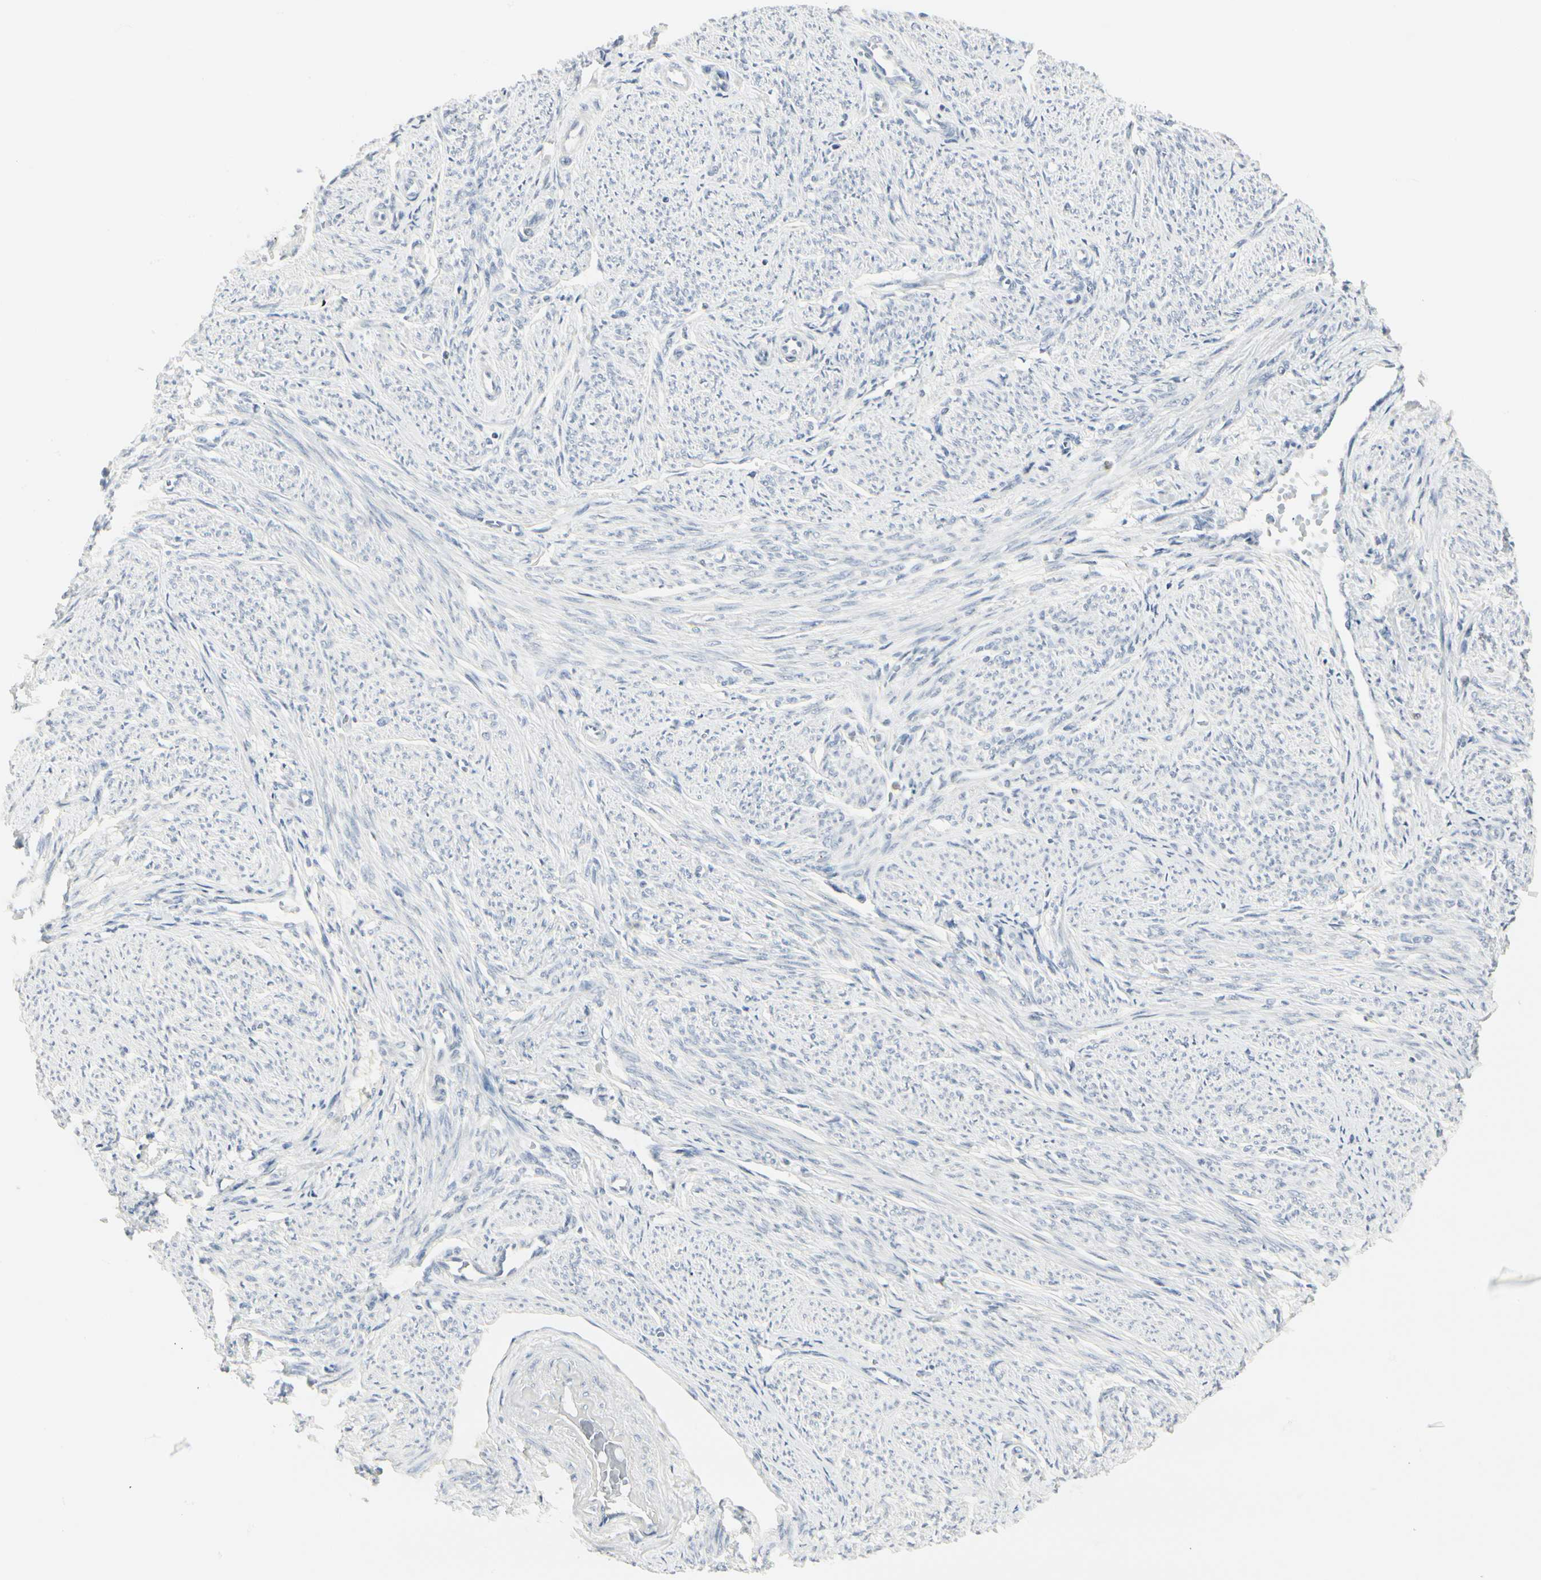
{"staining": {"intensity": "weak", "quantity": "25%-75%", "location": "nuclear"}, "tissue": "smooth muscle", "cell_type": "Smooth muscle cells", "image_type": "normal", "snomed": [{"axis": "morphology", "description": "Normal tissue, NOS"}, {"axis": "topography", "description": "Smooth muscle"}], "caption": "Brown immunohistochemical staining in benign human smooth muscle demonstrates weak nuclear staining in about 25%-75% of smooth muscle cells.", "gene": "ZBTB7B", "patient": {"sex": "female", "age": 65}}